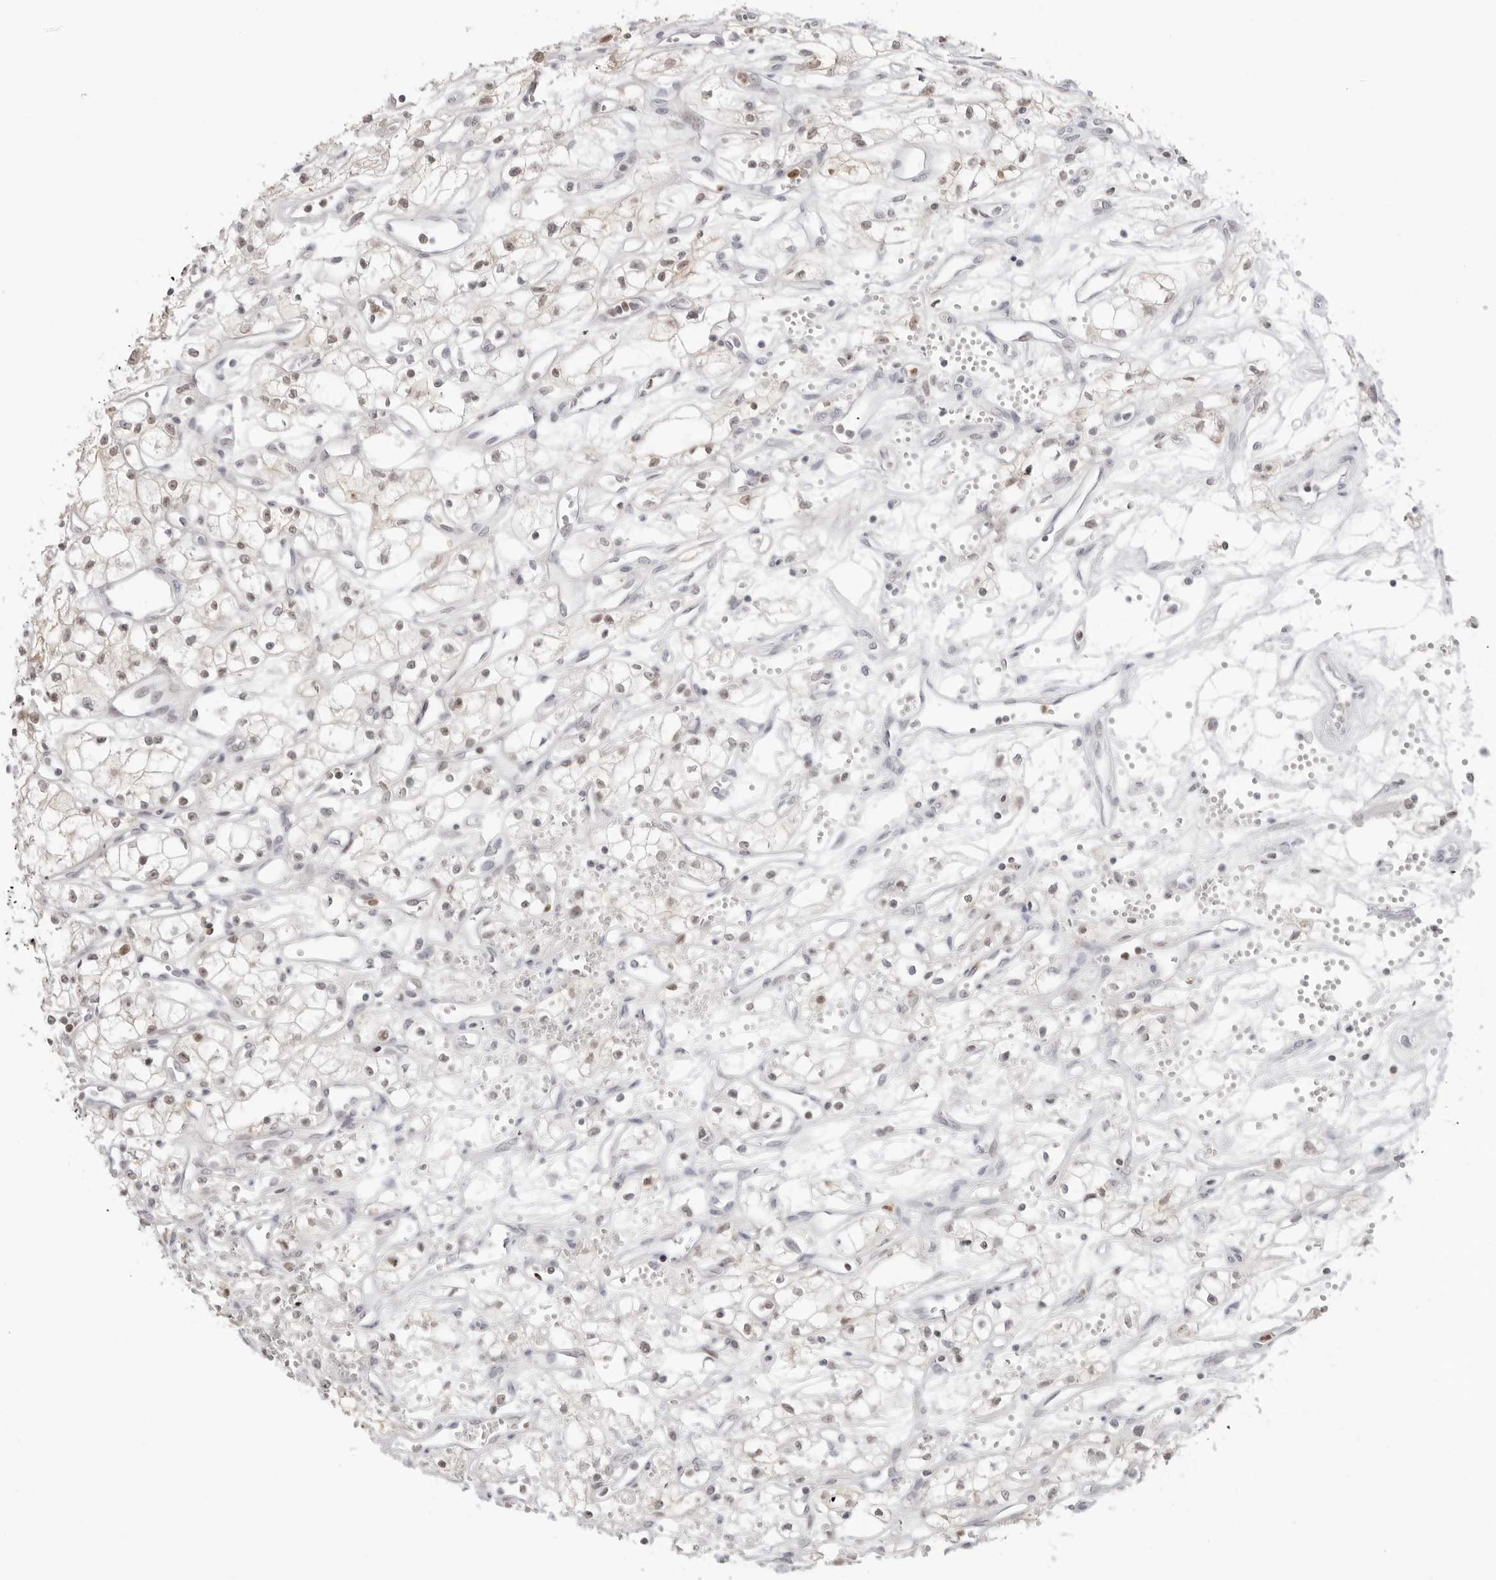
{"staining": {"intensity": "weak", "quantity": "25%-75%", "location": "nuclear"}, "tissue": "renal cancer", "cell_type": "Tumor cells", "image_type": "cancer", "snomed": [{"axis": "morphology", "description": "Adenocarcinoma, NOS"}, {"axis": "topography", "description": "Kidney"}], "caption": "About 25%-75% of tumor cells in renal cancer (adenocarcinoma) show weak nuclear protein staining as visualized by brown immunohistochemical staining.", "gene": "RNF146", "patient": {"sex": "male", "age": 59}}